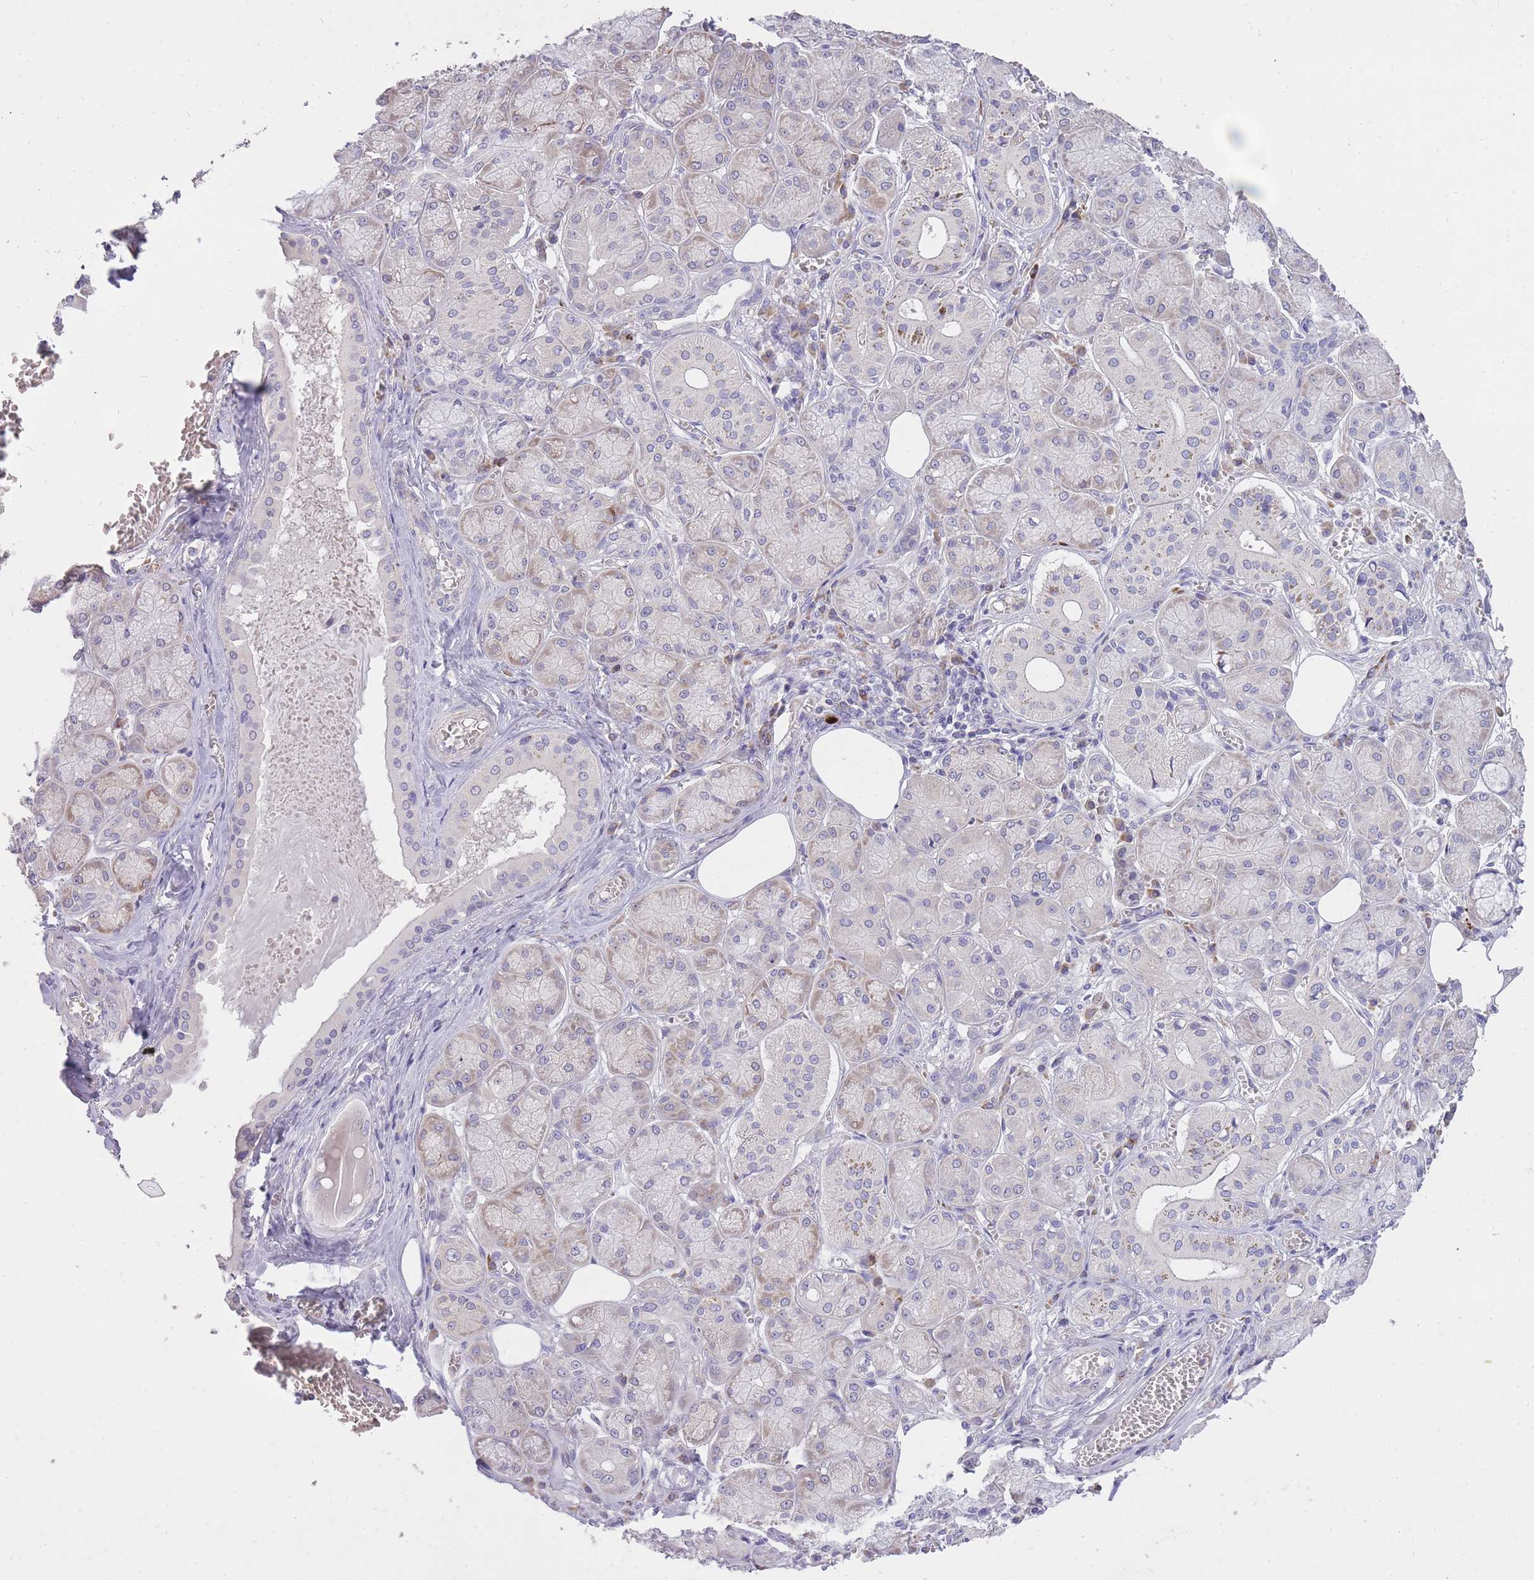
{"staining": {"intensity": "weak", "quantity": "<25%", "location": "cytoplasmic/membranous"}, "tissue": "salivary gland", "cell_type": "Glandular cells", "image_type": "normal", "snomed": [{"axis": "morphology", "description": "Normal tissue, NOS"}, {"axis": "topography", "description": "Salivary gland"}], "caption": "Salivary gland was stained to show a protein in brown. There is no significant positivity in glandular cells. (Brightfield microscopy of DAB immunohistochemistry at high magnification).", "gene": "FRG2B", "patient": {"sex": "male", "age": 74}}